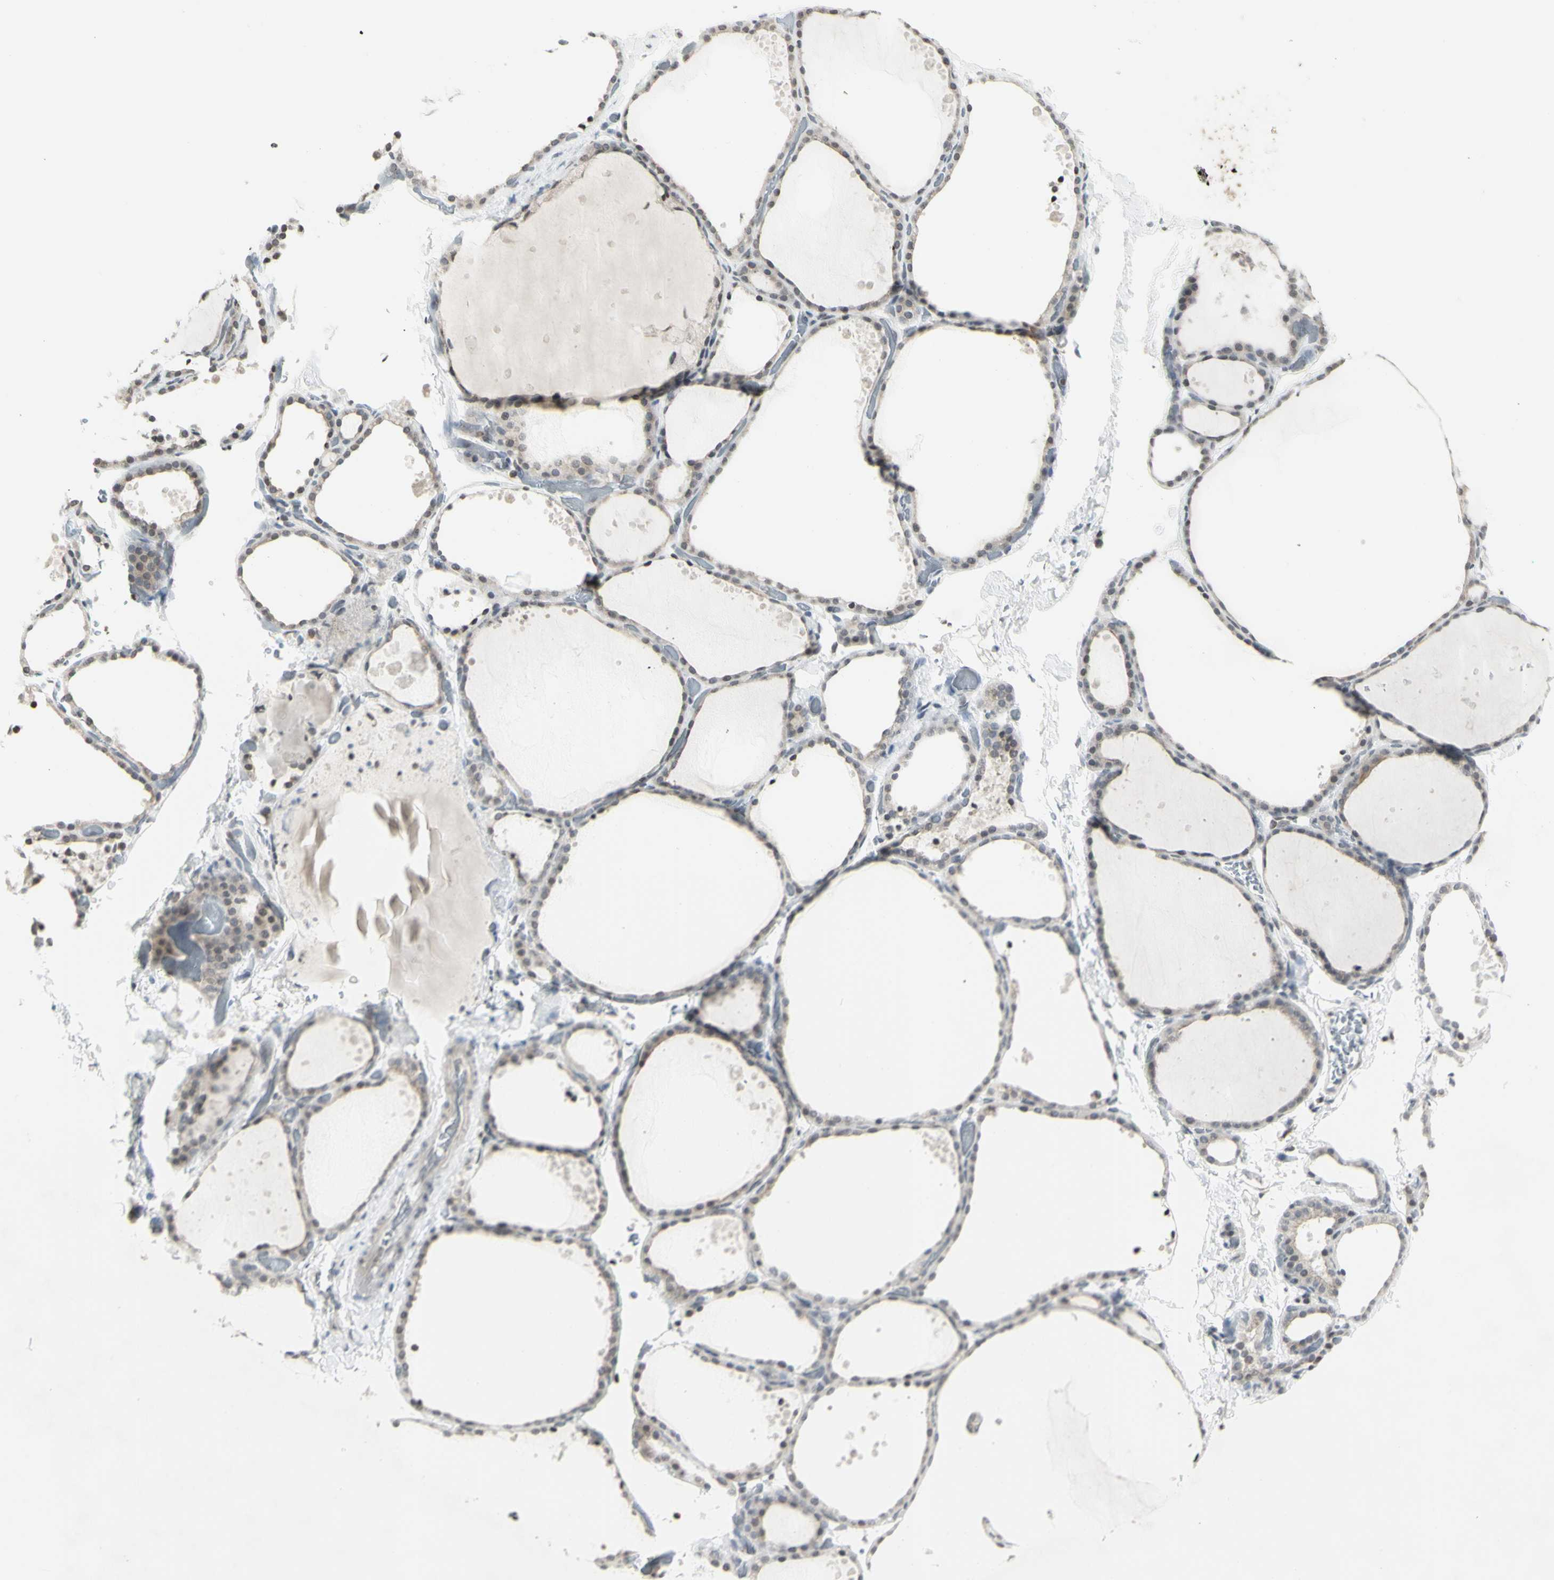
{"staining": {"intensity": "negative", "quantity": "none", "location": "none"}, "tissue": "thyroid gland", "cell_type": "Glandular cells", "image_type": "normal", "snomed": [{"axis": "morphology", "description": "Normal tissue, NOS"}, {"axis": "topography", "description": "Thyroid gland"}], "caption": "The immunohistochemistry micrograph has no significant expression in glandular cells of thyroid gland. The staining is performed using DAB brown chromogen with nuclei counter-stained in using hematoxylin.", "gene": "MUC5AC", "patient": {"sex": "female", "age": 44}}